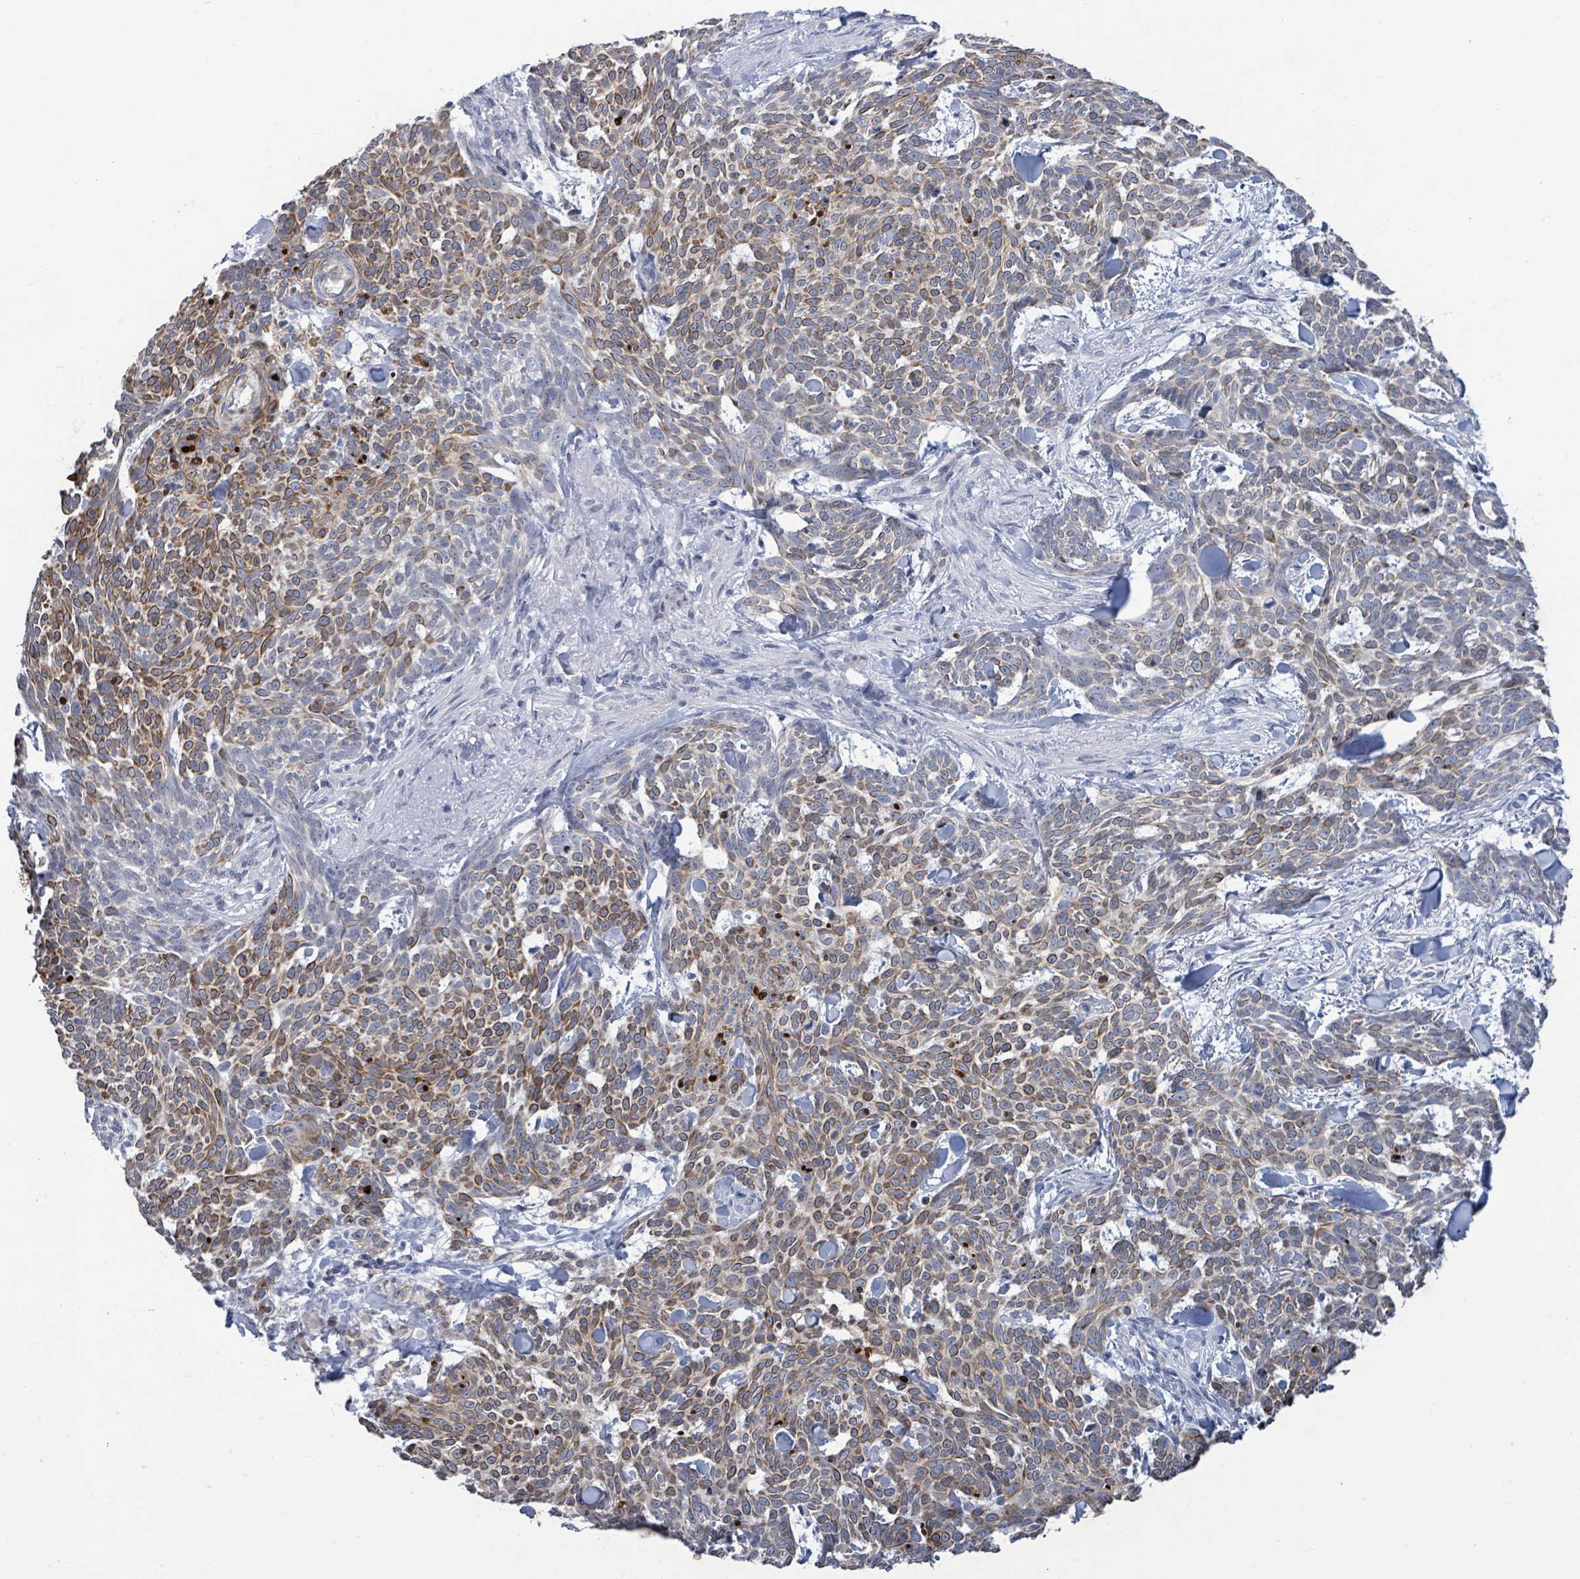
{"staining": {"intensity": "moderate", "quantity": "25%-75%", "location": "cytoplasmic/membranous"}, "tissue": "skin cancer", "cell_type": "Tumor cells", "image_type": "cancer", "snomed": [{"axis": "morphology", "description": "Basal cell carcinoma"}, {"axis": "topography", "description": "Skin"}], "caption": "Skin cancer stained with a brown dye shows moderate cytoplasmic/membranous positive staining in about 25%-75% of tumor cells.", "gene": "NTN3", "patient": {"sex": "female", "age": 93}}